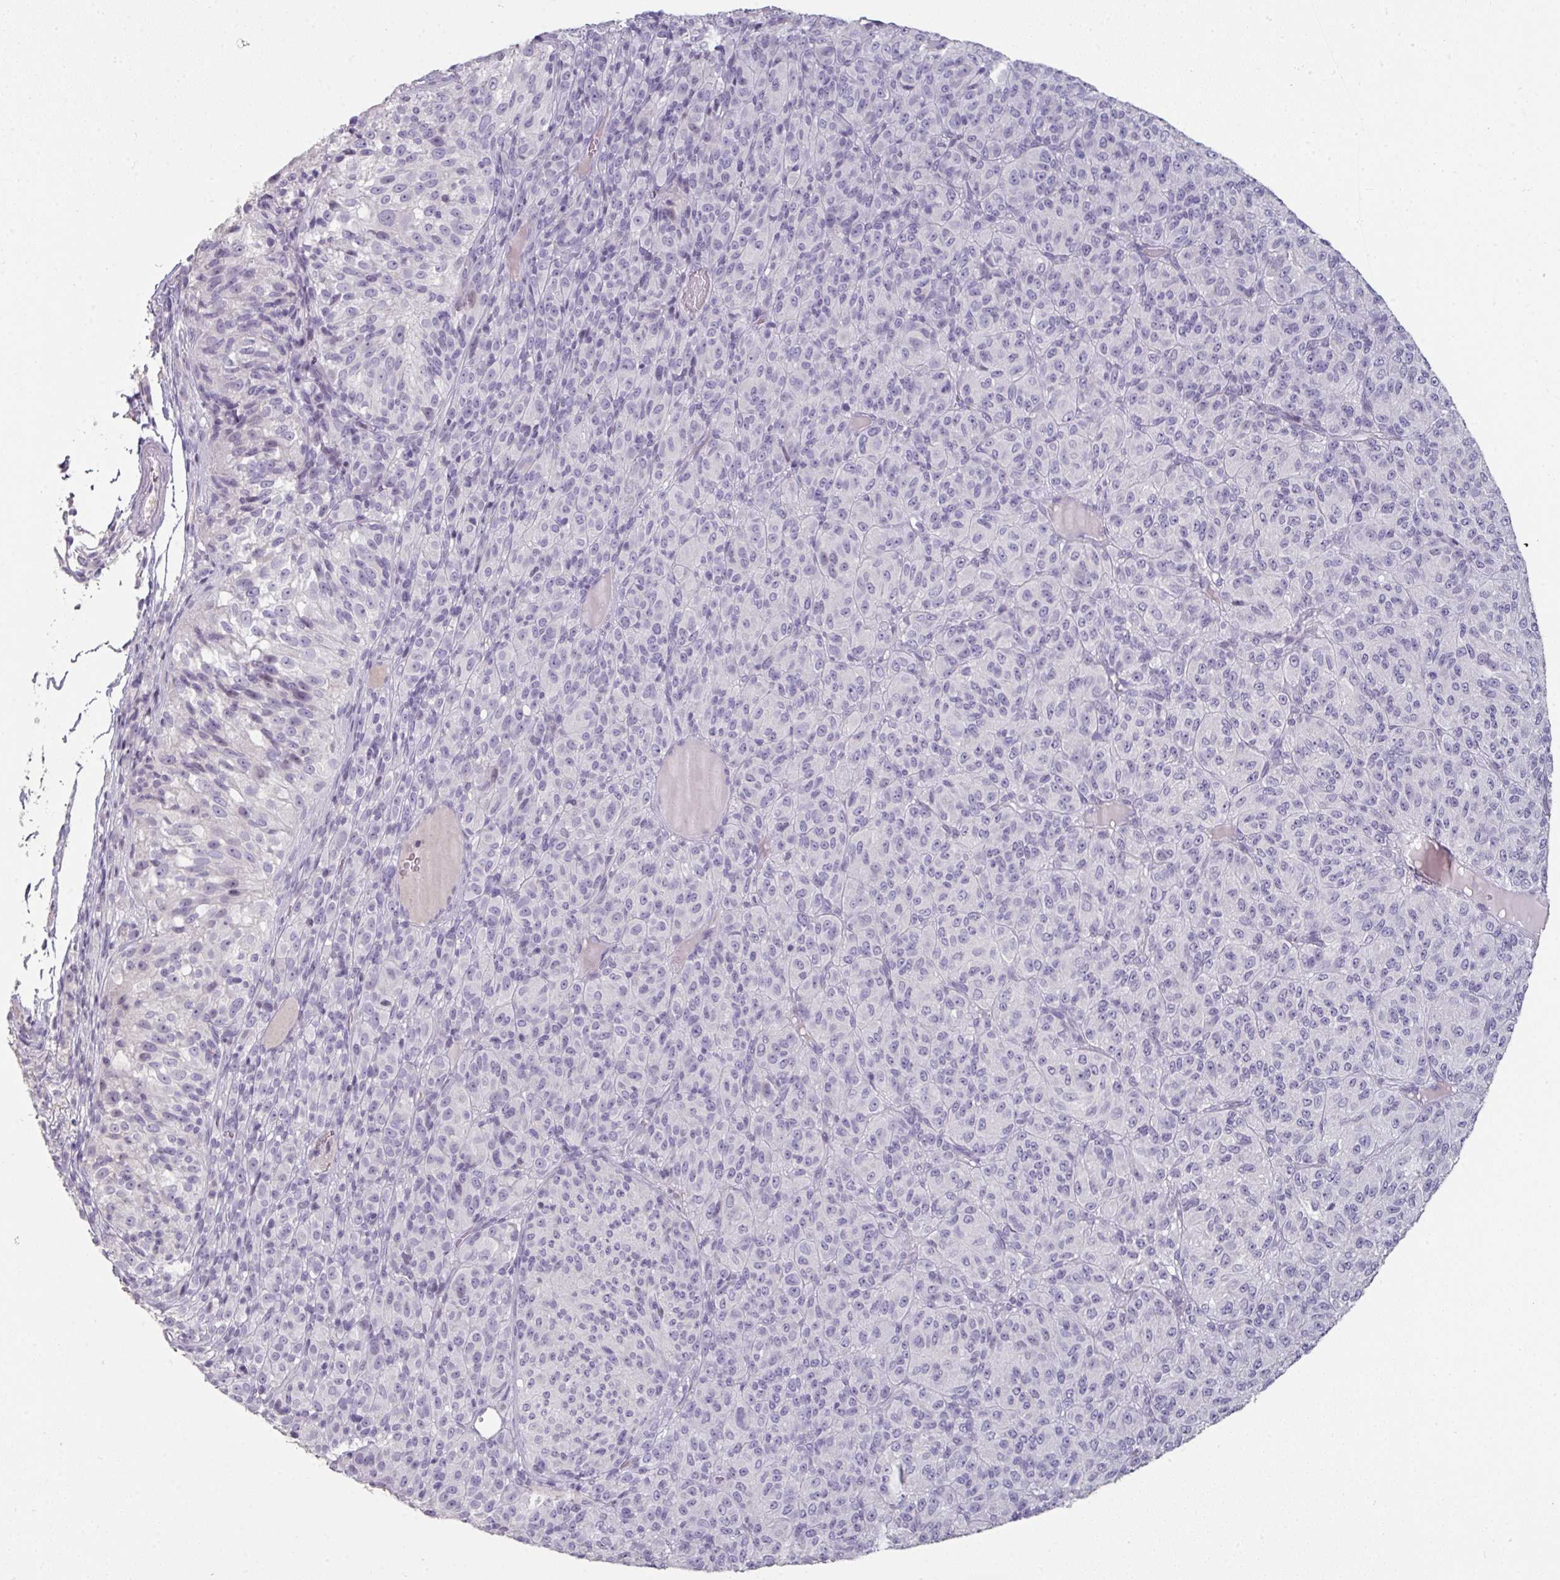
{"staining": {"intensity": "negative", "quantity": "none", "location": "none"}, "tissue": "melanoma", "cell_type": "Tumor cells", "image_type": "cancer", "snomed": [{"axis": "morphology", "description": "Malignant melanoma, Metastatic site"}, {"axis": "topography", "description": "Brain"}], "caption": "Tumor cells show no significant positivity in malignant melanoma (metastatic site).", "gene": "GTF2H3", "patient": {"sex": "female", "age": 56}}